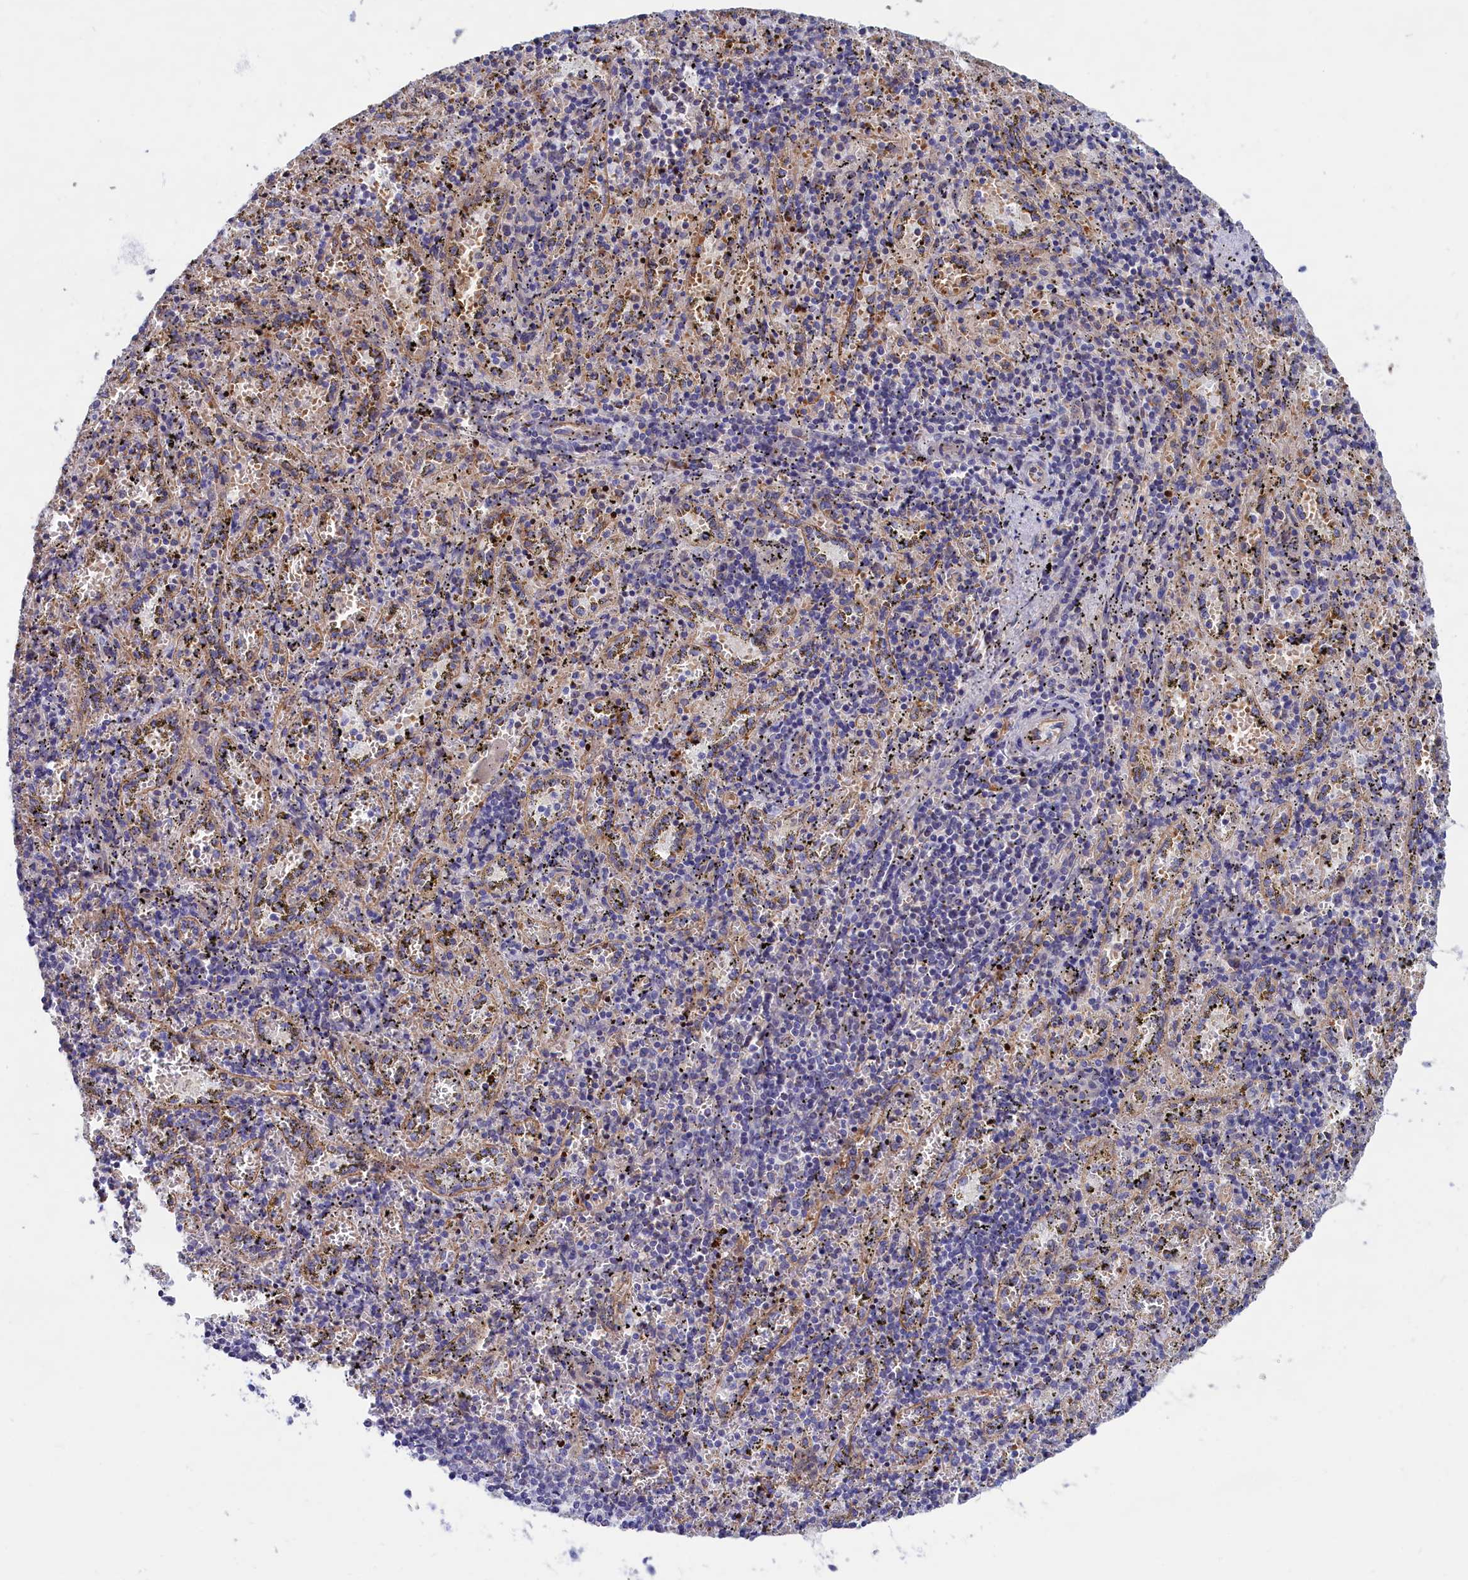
{"staining": {"intensity": "negative", "quantity": "none", "location": "none"}, "tissue": "spleen", "cell_type": "Cells in red pulp", "image_type": "normal", "snomed": [{"axis": "morphology", "description": "Normal tissue, NOS"}, {"axis": "topography", "description": "Spleen"}], "caption": "Immunohistochemistry (IHC) histopathology image of benign spleen: human spleen stained with DAB (3,3'-diaminobenzidine) exhibits no significant protein staining in cells in red pulp. (Brightfield microscopy of DAB immunohistochemistry (IHC) at high magnification).", "gene": "ABCC12", "patient": {"sex": "male", "age": 11}}